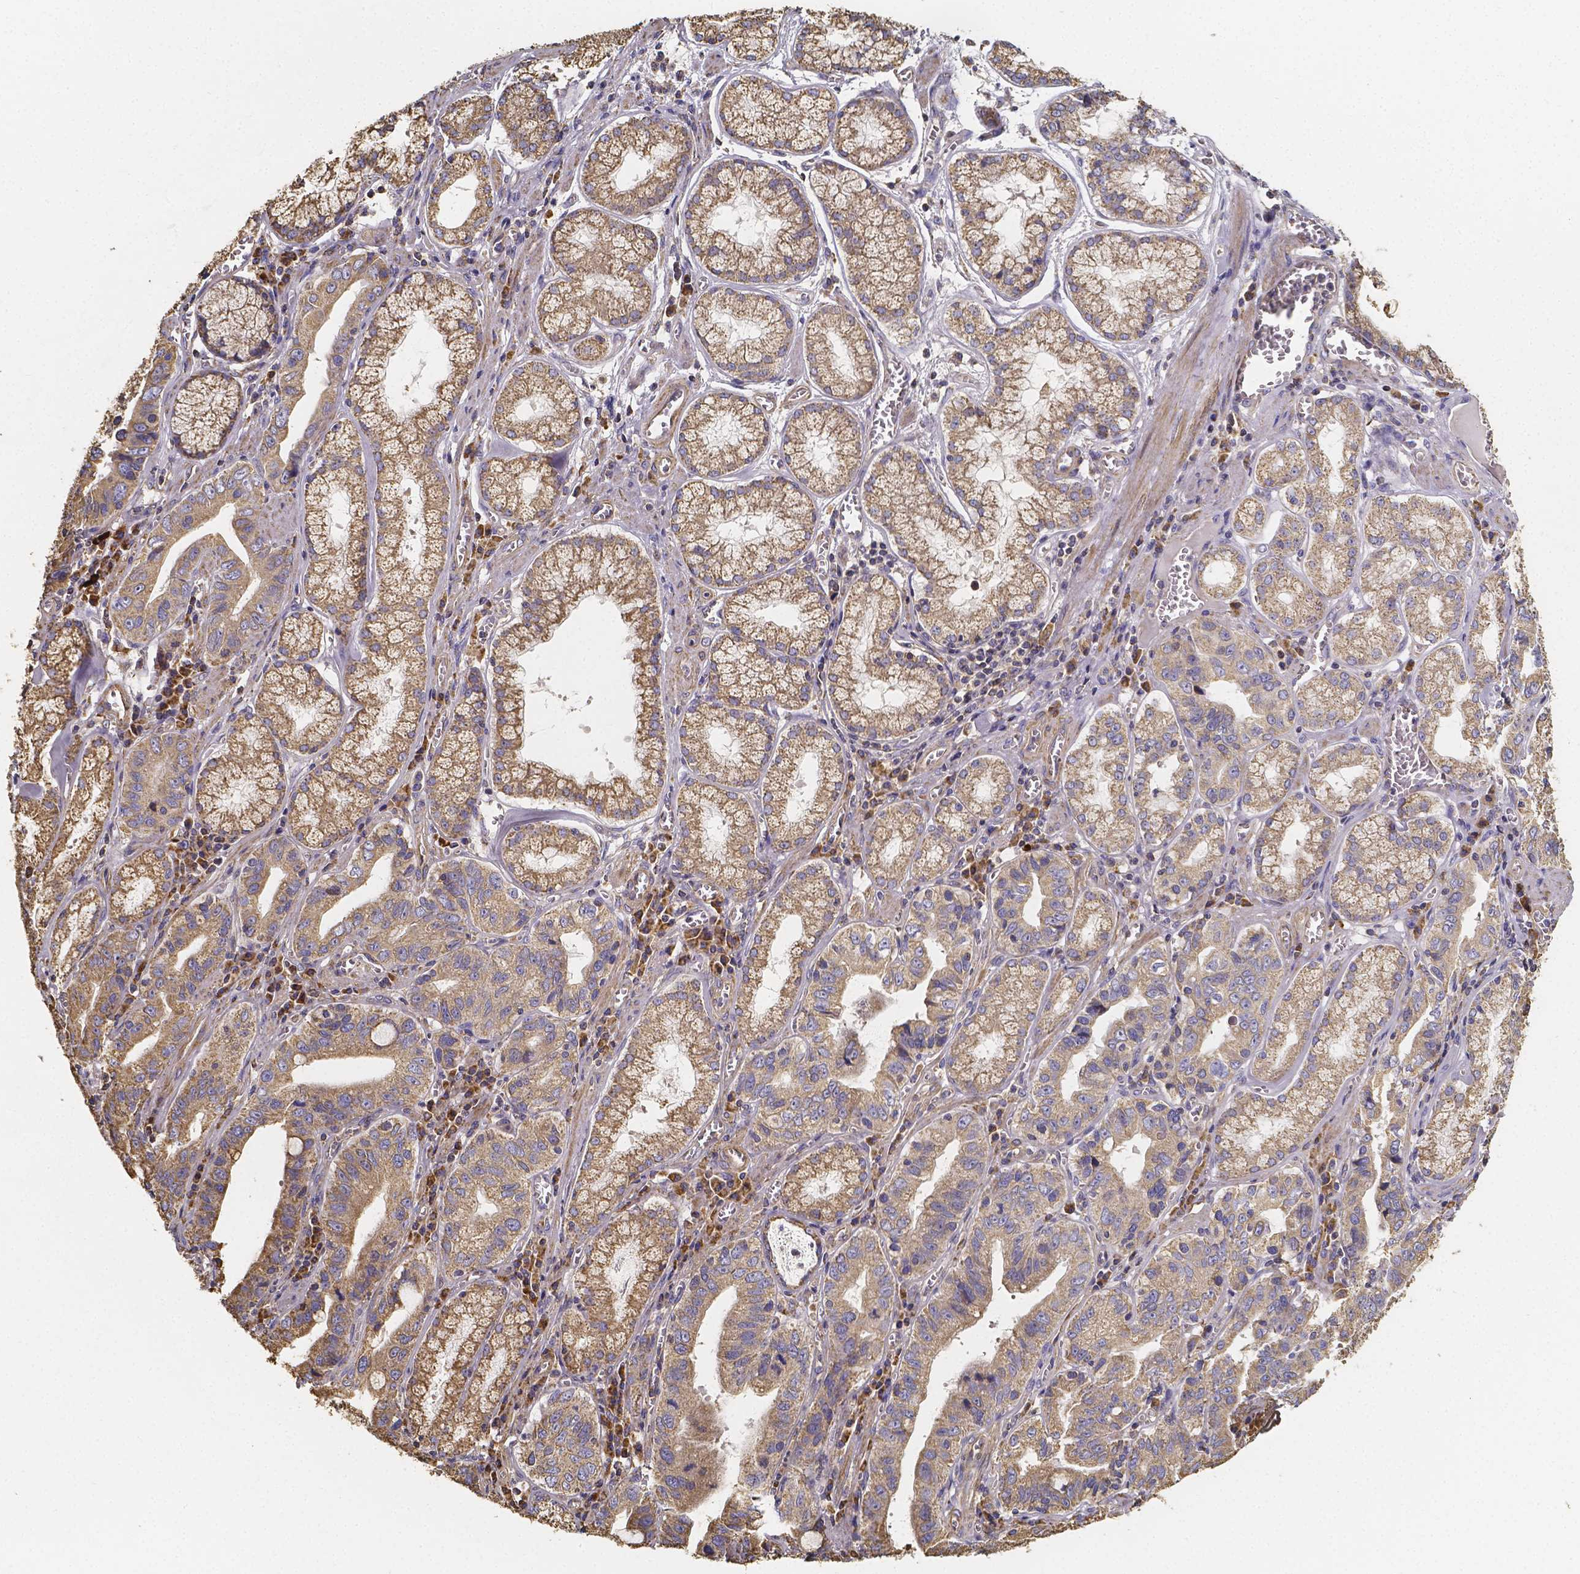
{"staining": {"intensity": "moderate", "quantity": ">75%", "location": "cytoplasmic/membranous"}, "tissue": "stomach cancer", "cell_type": "Tumor cells", "image_type": "cancer", "snomed": [{"axis": "morphology", "description": "Adenocarcinoma, NOS"}, {"axis": "topography", "description": "Stomach, lower"}], "caption": "The micrograph demonstrates staining of stomach cancer, revealing moderate cytoplasmic/membranous protein expression (brown color) within tumor cells.", "gene": "SLC35D2", "patient": {"sex": "female", "age": 76}}